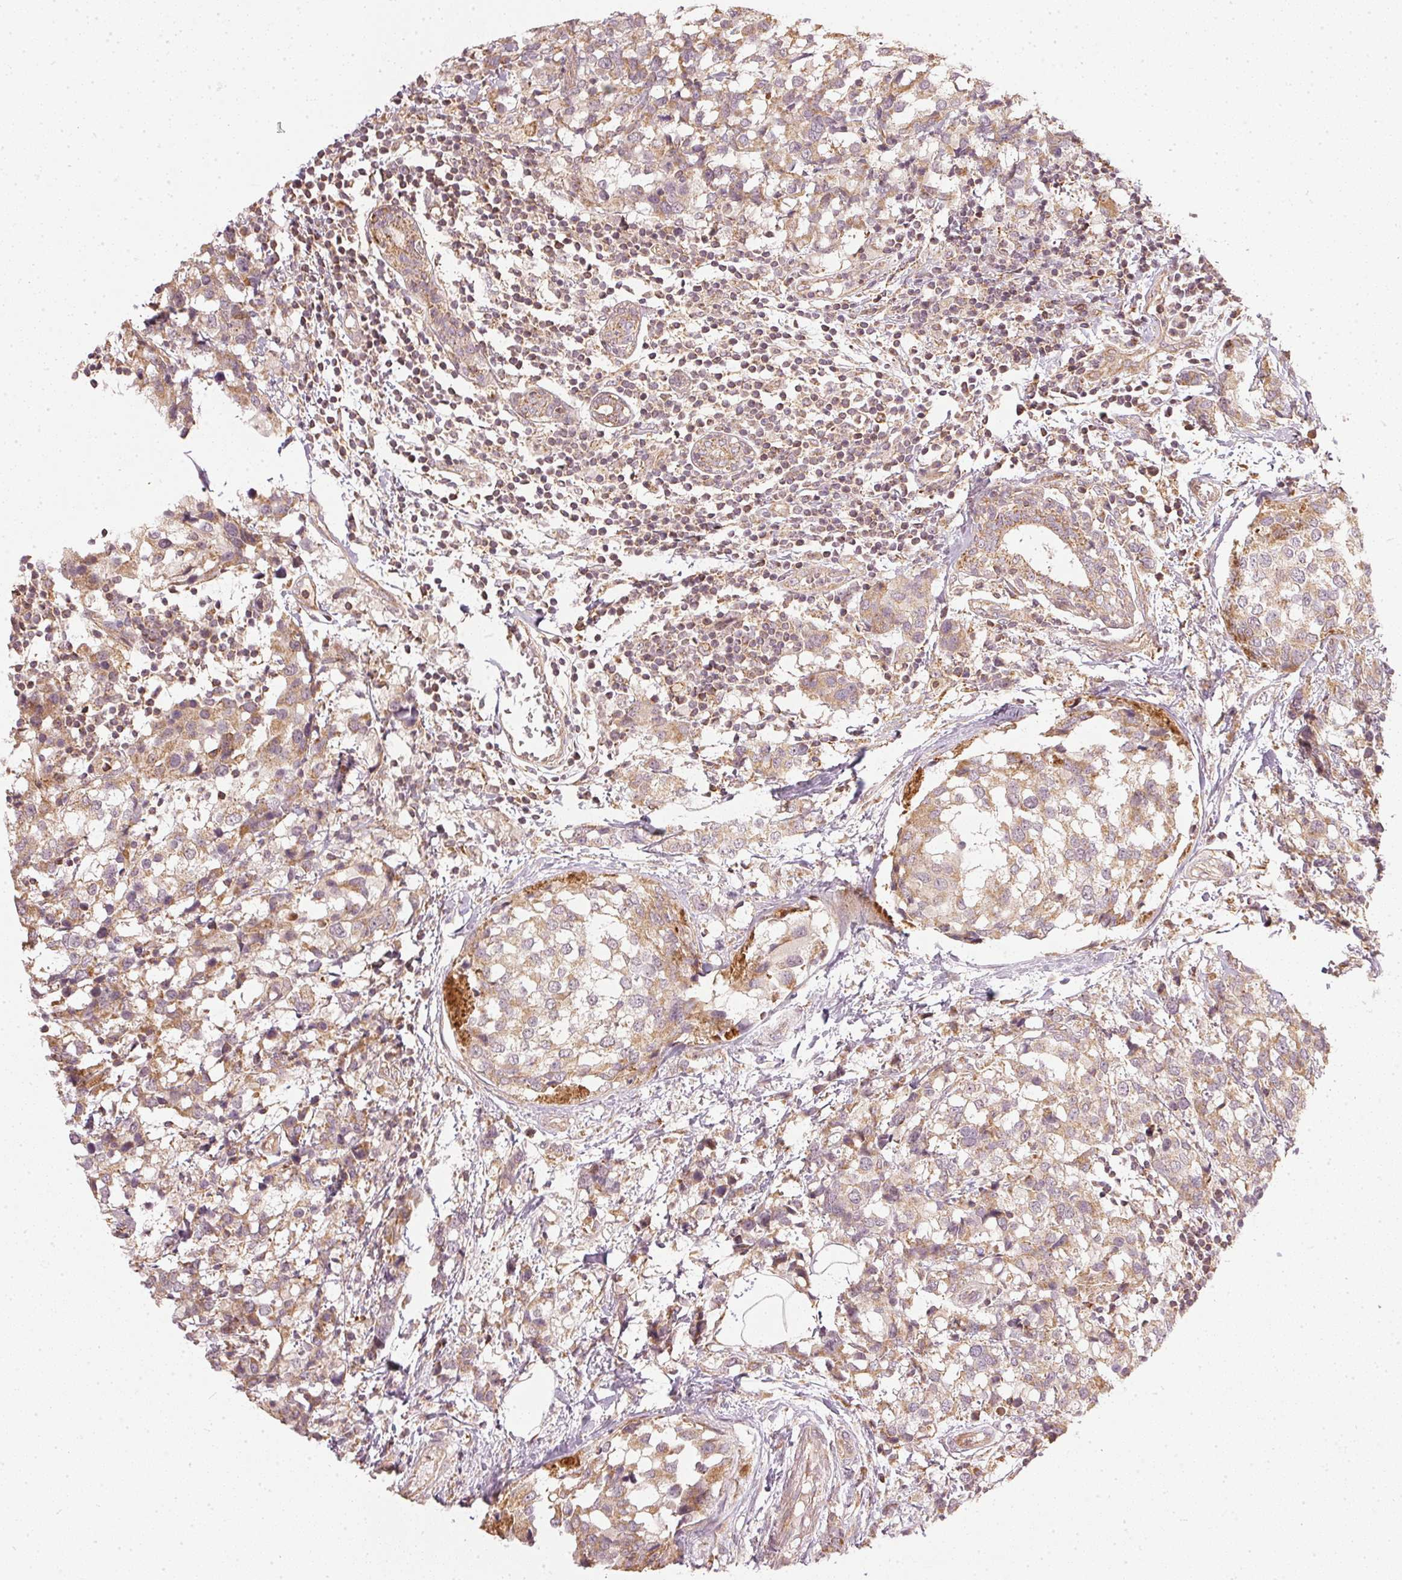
{"staining": {"intensity": "weak", "quantity": ">75%", "location": "cytoplasmic/membranous"}, "tissue": "breast cancer", "cell_type": "Tumor cells", "image_type": "cancer", "snomed": [{"axis": "morphology", "description": "Lobular carcinoma"}, {"axis": "topography", "description": "Breast"}], "caption": "About >75% of tumor cells in human breast cancer (lobular carcinoma) display weak cytoplasmic/membranous protein positivity as visualized by brown immunohistochemical staining.", "gene": "NADK2", "patient": {"sex": "female", "age": 59}}